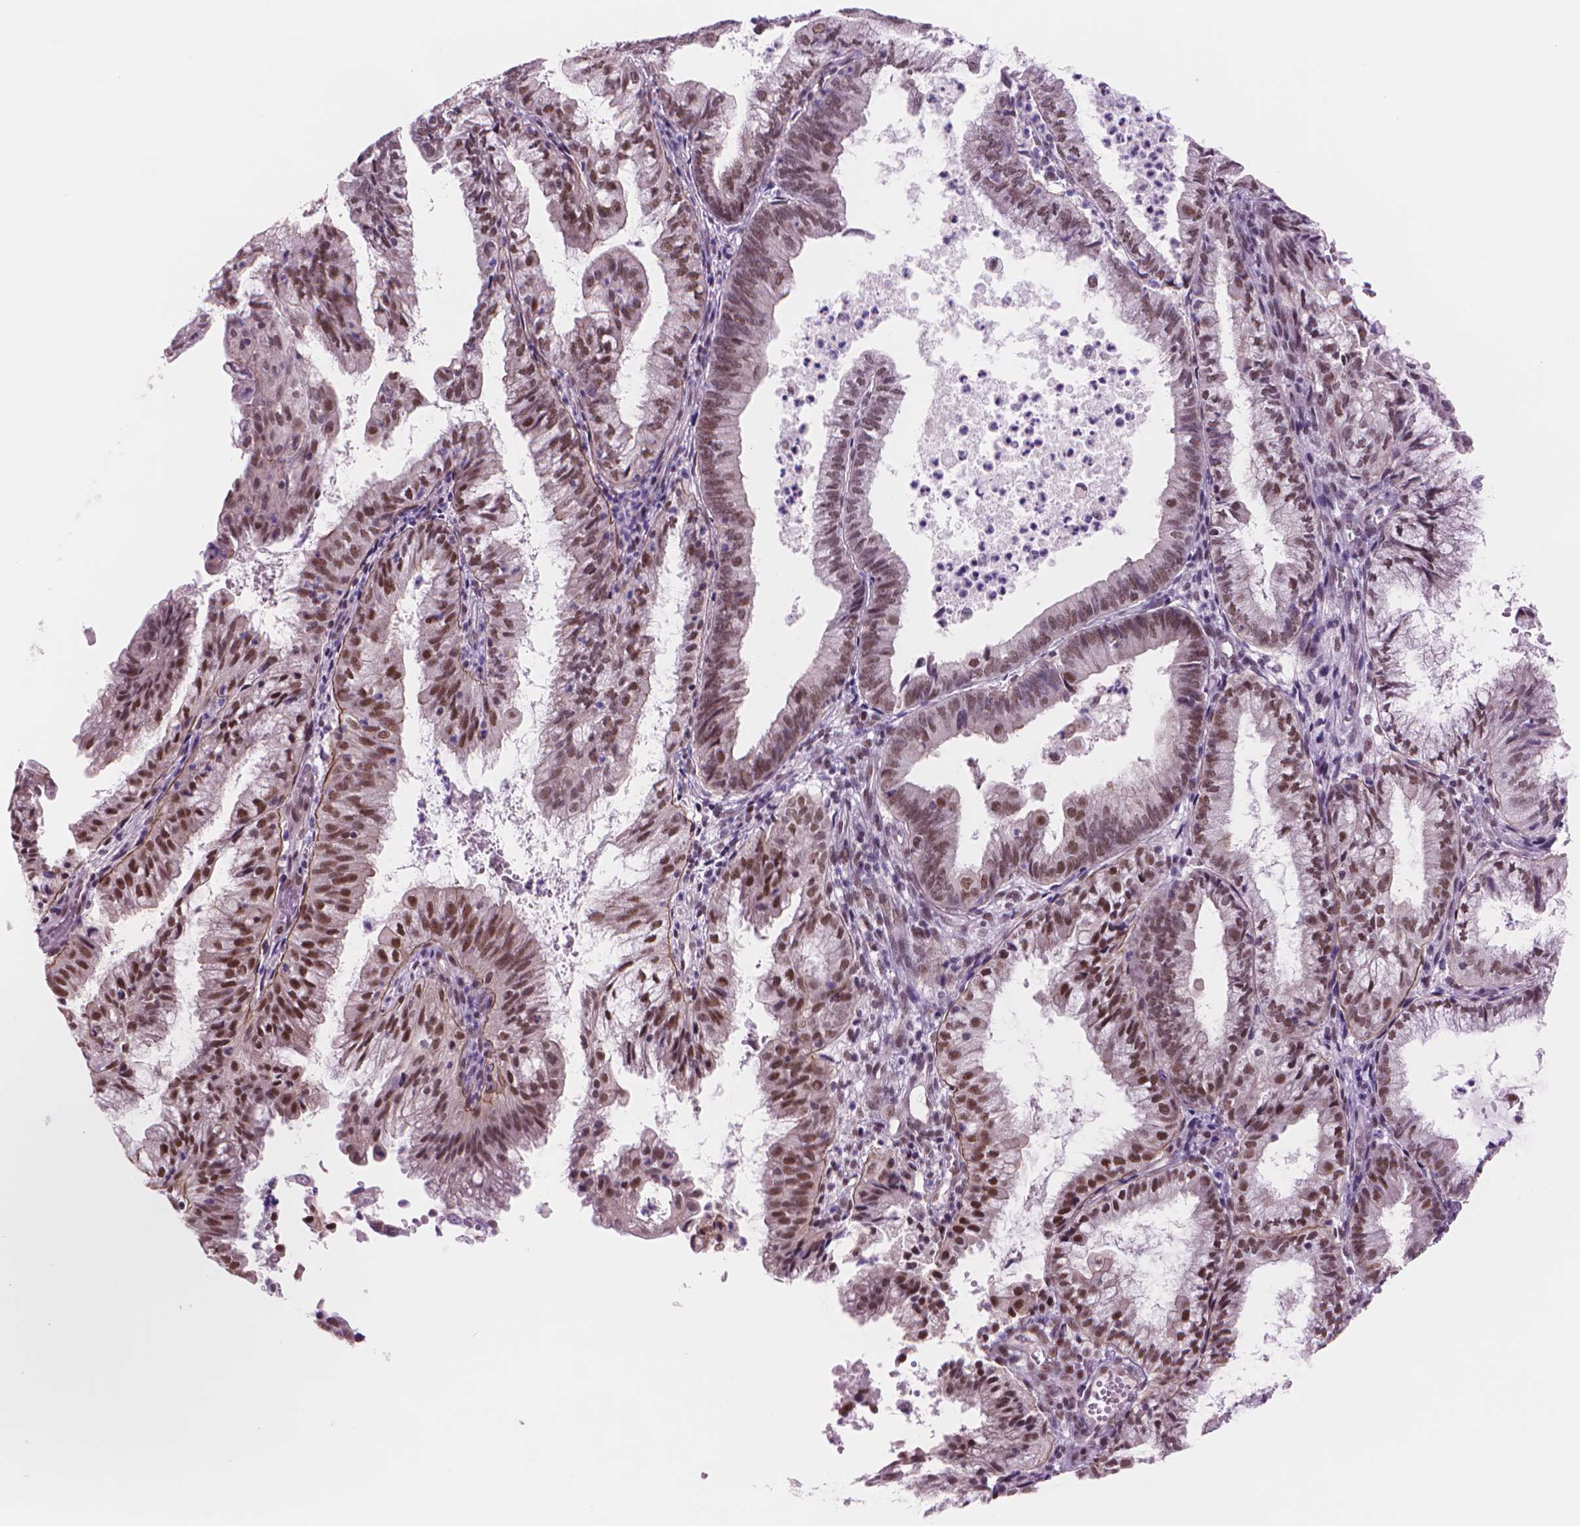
{"staining": {"intensity": "strong", "quantity": ">75%", "location": "nuclear"}, "tissue": "endometrial cancer", "cell_type": "Tumor cells", "image_type": "cancer", "snomed": [{"axis": "morphology", "description": "Adenocarcinoma, NOS"}, {"axis": "topography", "description": "Endometrium"}], "caption": "A high-resolution photomicrograph shows immunohistochemistry staining of endometrial cancer (adenocarcinoma), which reveals strong nuclear expression in approximately >75% of tumor cells. The protein of interest is shown in brown color, while the nuclei are stained blue.", "gene": "POLR3D", "patient": {"sex": "female", "age": 55}}